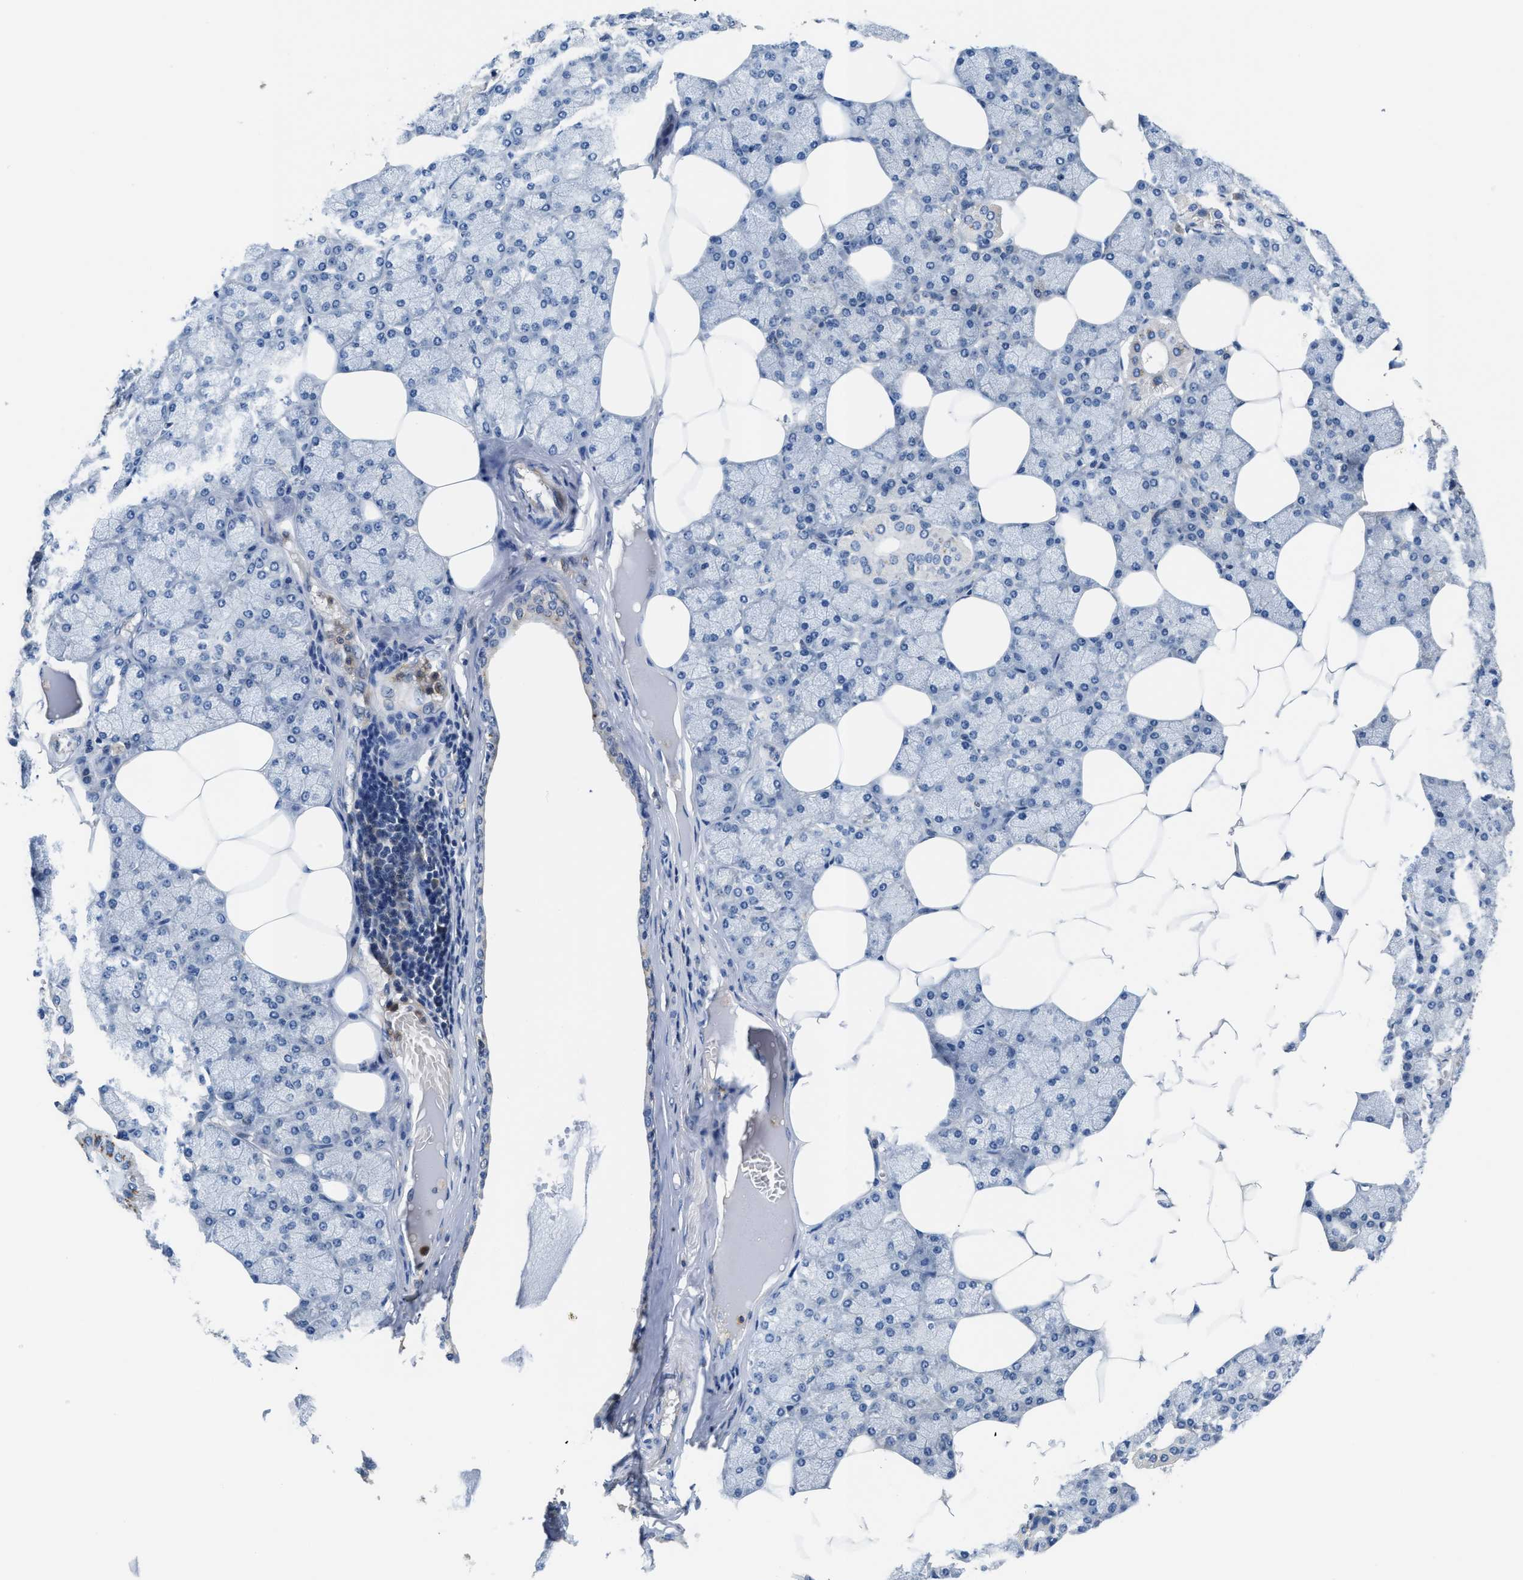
{"staining": {"intensity": "weak", "quantity": "<25%", "location": "cytoplasmic/membranous"}, "tissue": "salivary gland", "cell_type": "Glandular cells", "image_type": "normal", "snomed": [{"axis": "morphology", "description": "Normal tissue, NOS"}, {"axis": "topography", "description": "Salivary gland"}], "caption": "Micrograph shows no significant protein positivity in glandular cells of unremarkable salivary gland. (Stains: DAB immunohistochemistry (IHC) with hematoxylin counter stain, Microscopy: brightfield microscopy at high magnification).", "gene": "OSTF1", "patient": {"sex": "male", "age": 62}}